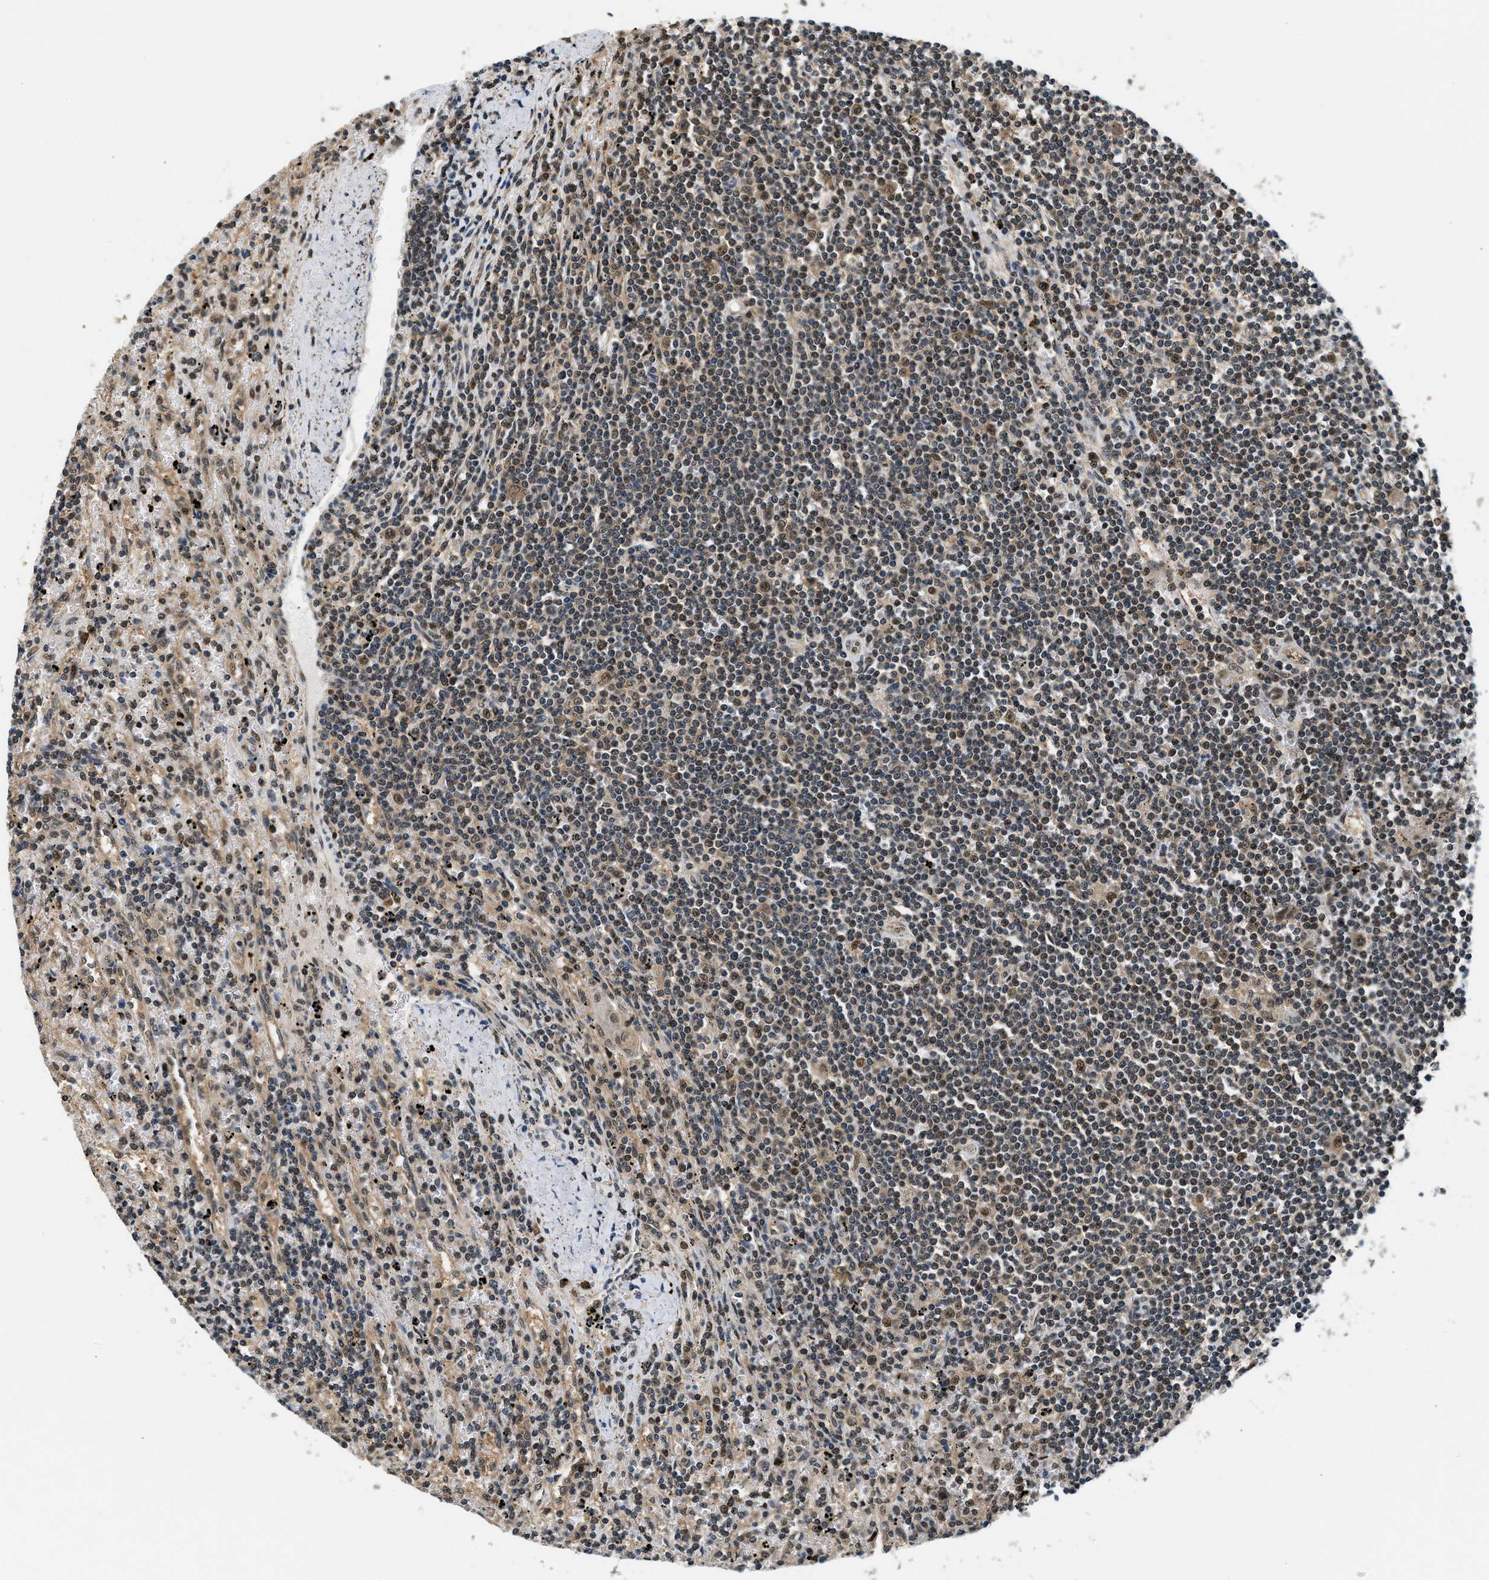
{"staining": {"intensity": "weak", "quantity": "25%-75%", "location": "nuclear"}, "tissue": "lymphoma", "cell_type": "Tumor cells", "image_type": "cancer", "snomed": [{"axis": "morphology", "description": "Malignant lymphoma, non-Hodgkin's type, Low grade"}, {"axis": "topography", "description": "Spleen"}], "caption": "This photomicrograph reveals immunohistochemistry staining of human lymphoma, with low weak nuclear expression in approximately 25%-75% of tumor cells.", "gene": "PSMD3", "patient": {"sex": "male", "age": 76}}